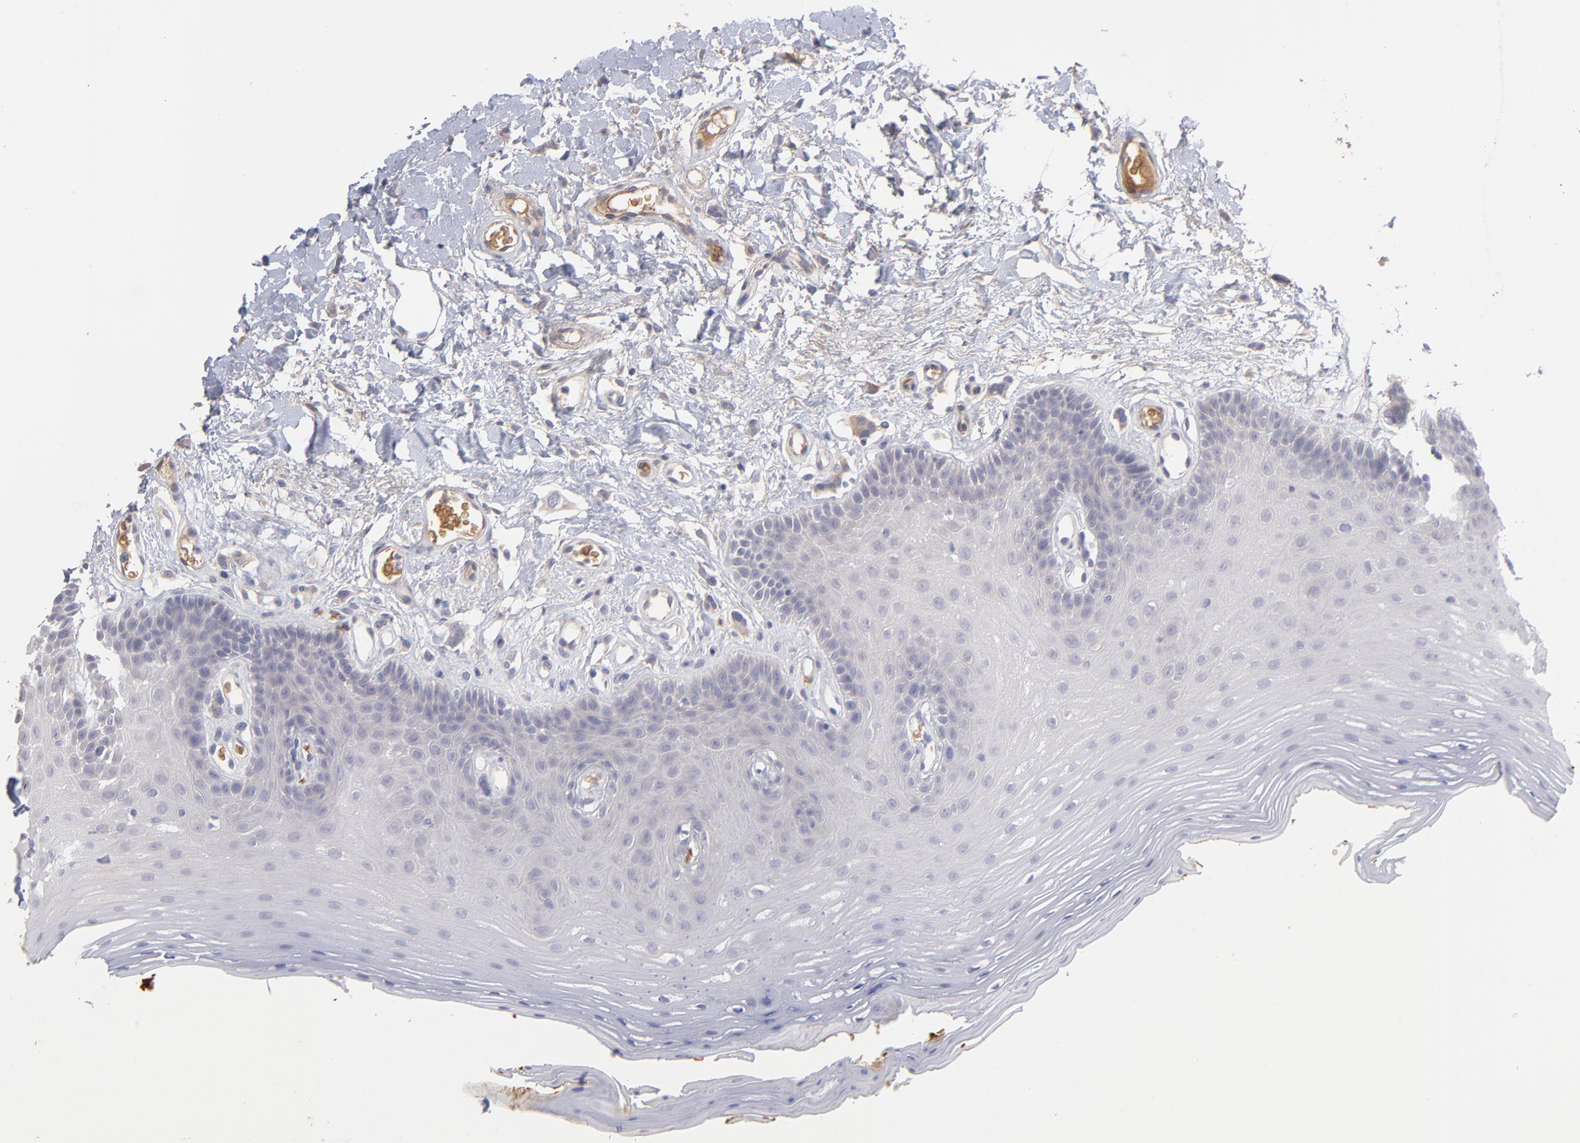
{"staining": {"intensity": "weak", "quantity": "<25%", "location": "cytoplasmic/membranous"}, "tissue": "oral mucosa", "cell_type": "Squamous epithelial cells", "image_type": "normal", "snomed": [{"axis": "morphology", "description": "Normal tissue, NOS"}, {"axis": "morphology", "description": "Squamous cell carcinoma, NOS"}, {"axis": "topography", "description": "Skeletal muscle"}, {"axis": "topography", "description": "Oral tissue"}, {"axis": "topography", "description": "Head-Neck"}], "caption": "An IHC histopathology image of normal oral mucosa is shown. There is no staining in squamous epithelial cells of oral mucosa.", "gene": "F13B", "patient": {"sex": "male", "age": 71}}